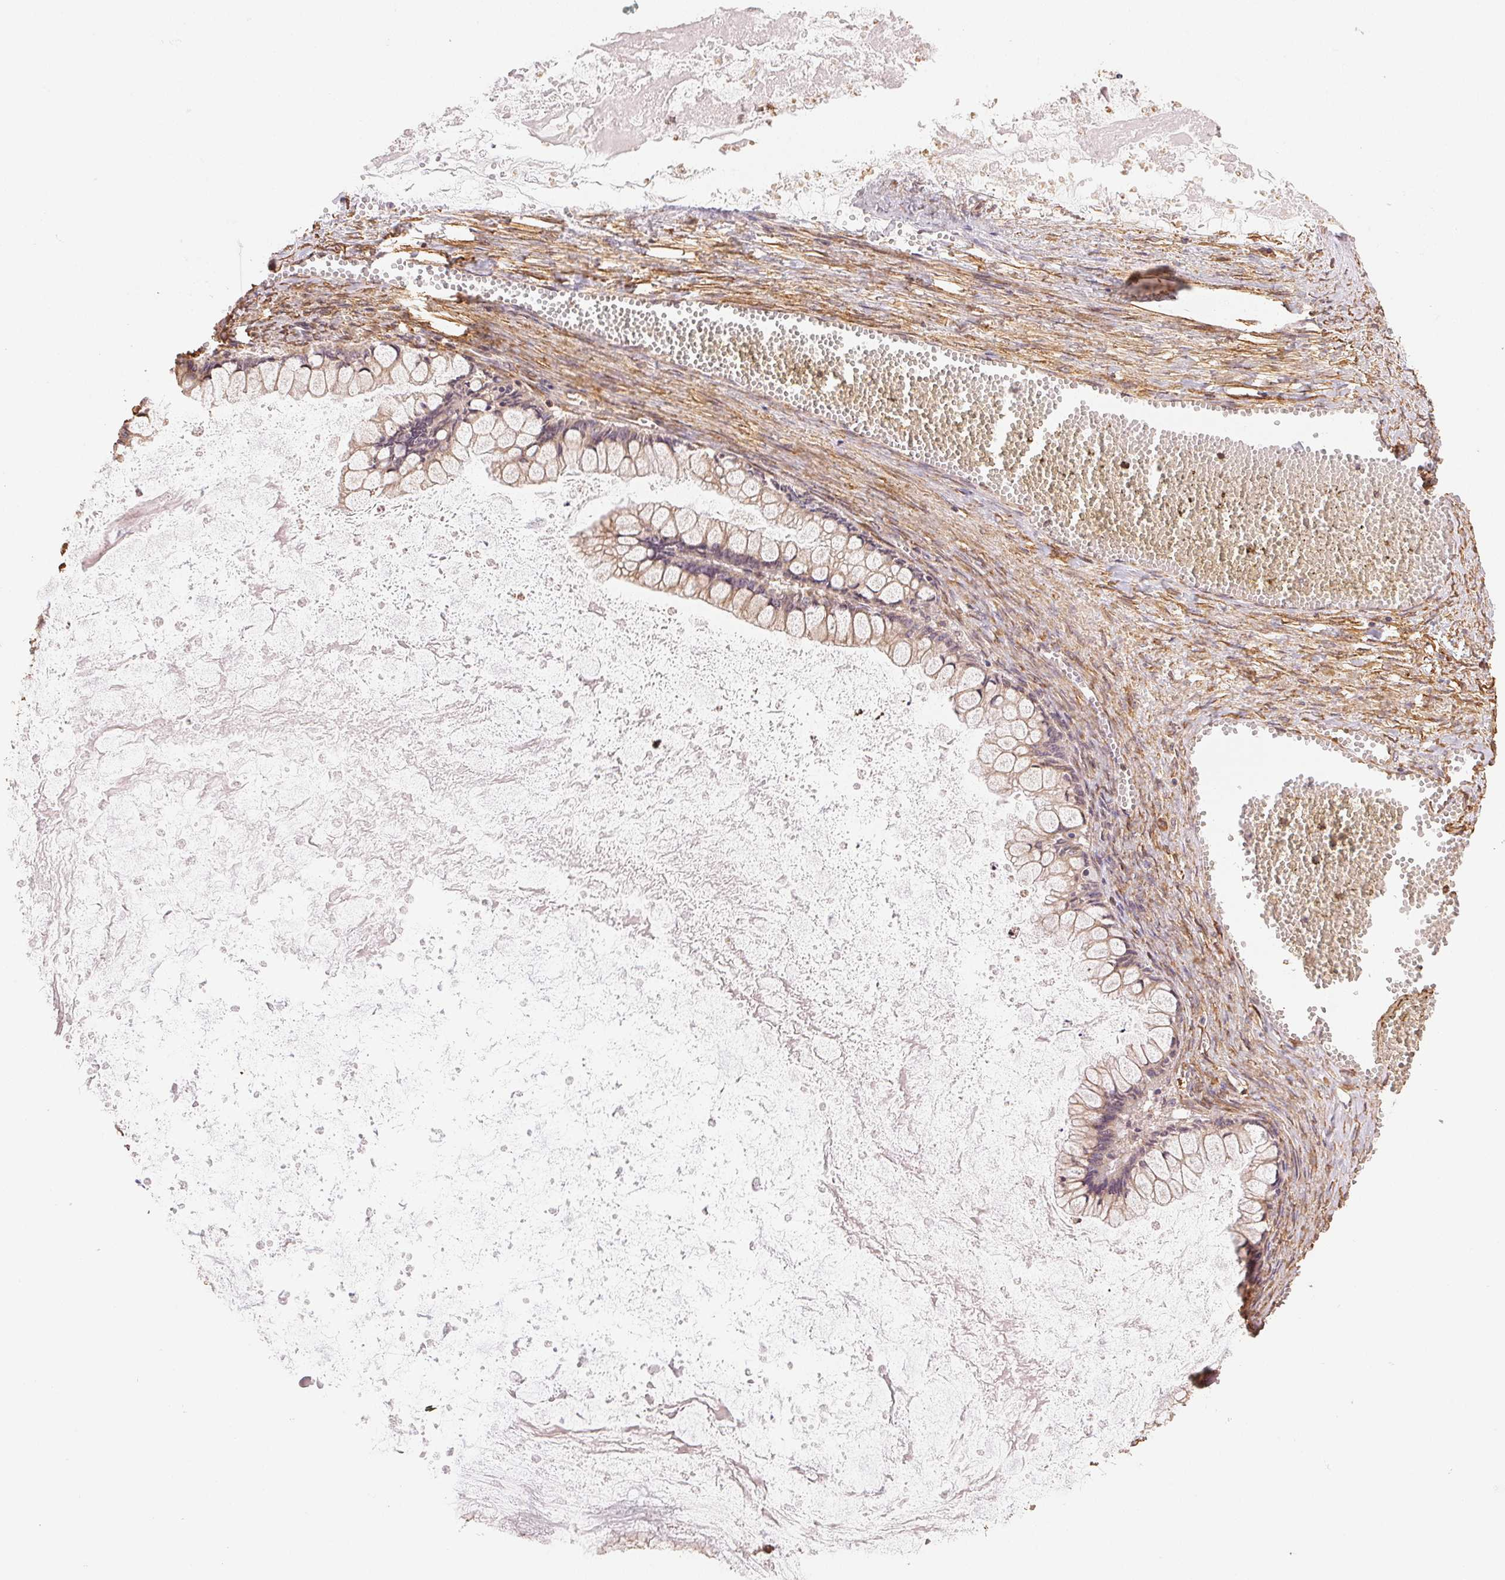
{"staining": {"intensity": "weak", "quantity": "25%-75%", "location": "cytoplasmic/membranous"}, "tissue": "ovarian cancer", "cell_type": "Tumor cells", "image_type": "cancer", "snomed": [{"axis": "morphology", "description": "Cystadenocarcinoma, mucinous, NOS"}, {"axis": "topography", "description": "Ovary"}], "caption": "Weak cytoplasmic/membranous positivity is present in about 25%-75% of tumor cells in ovarian cancer.", "gene": "C6orf163", "patient": {"sex": "female", "age": 67}}